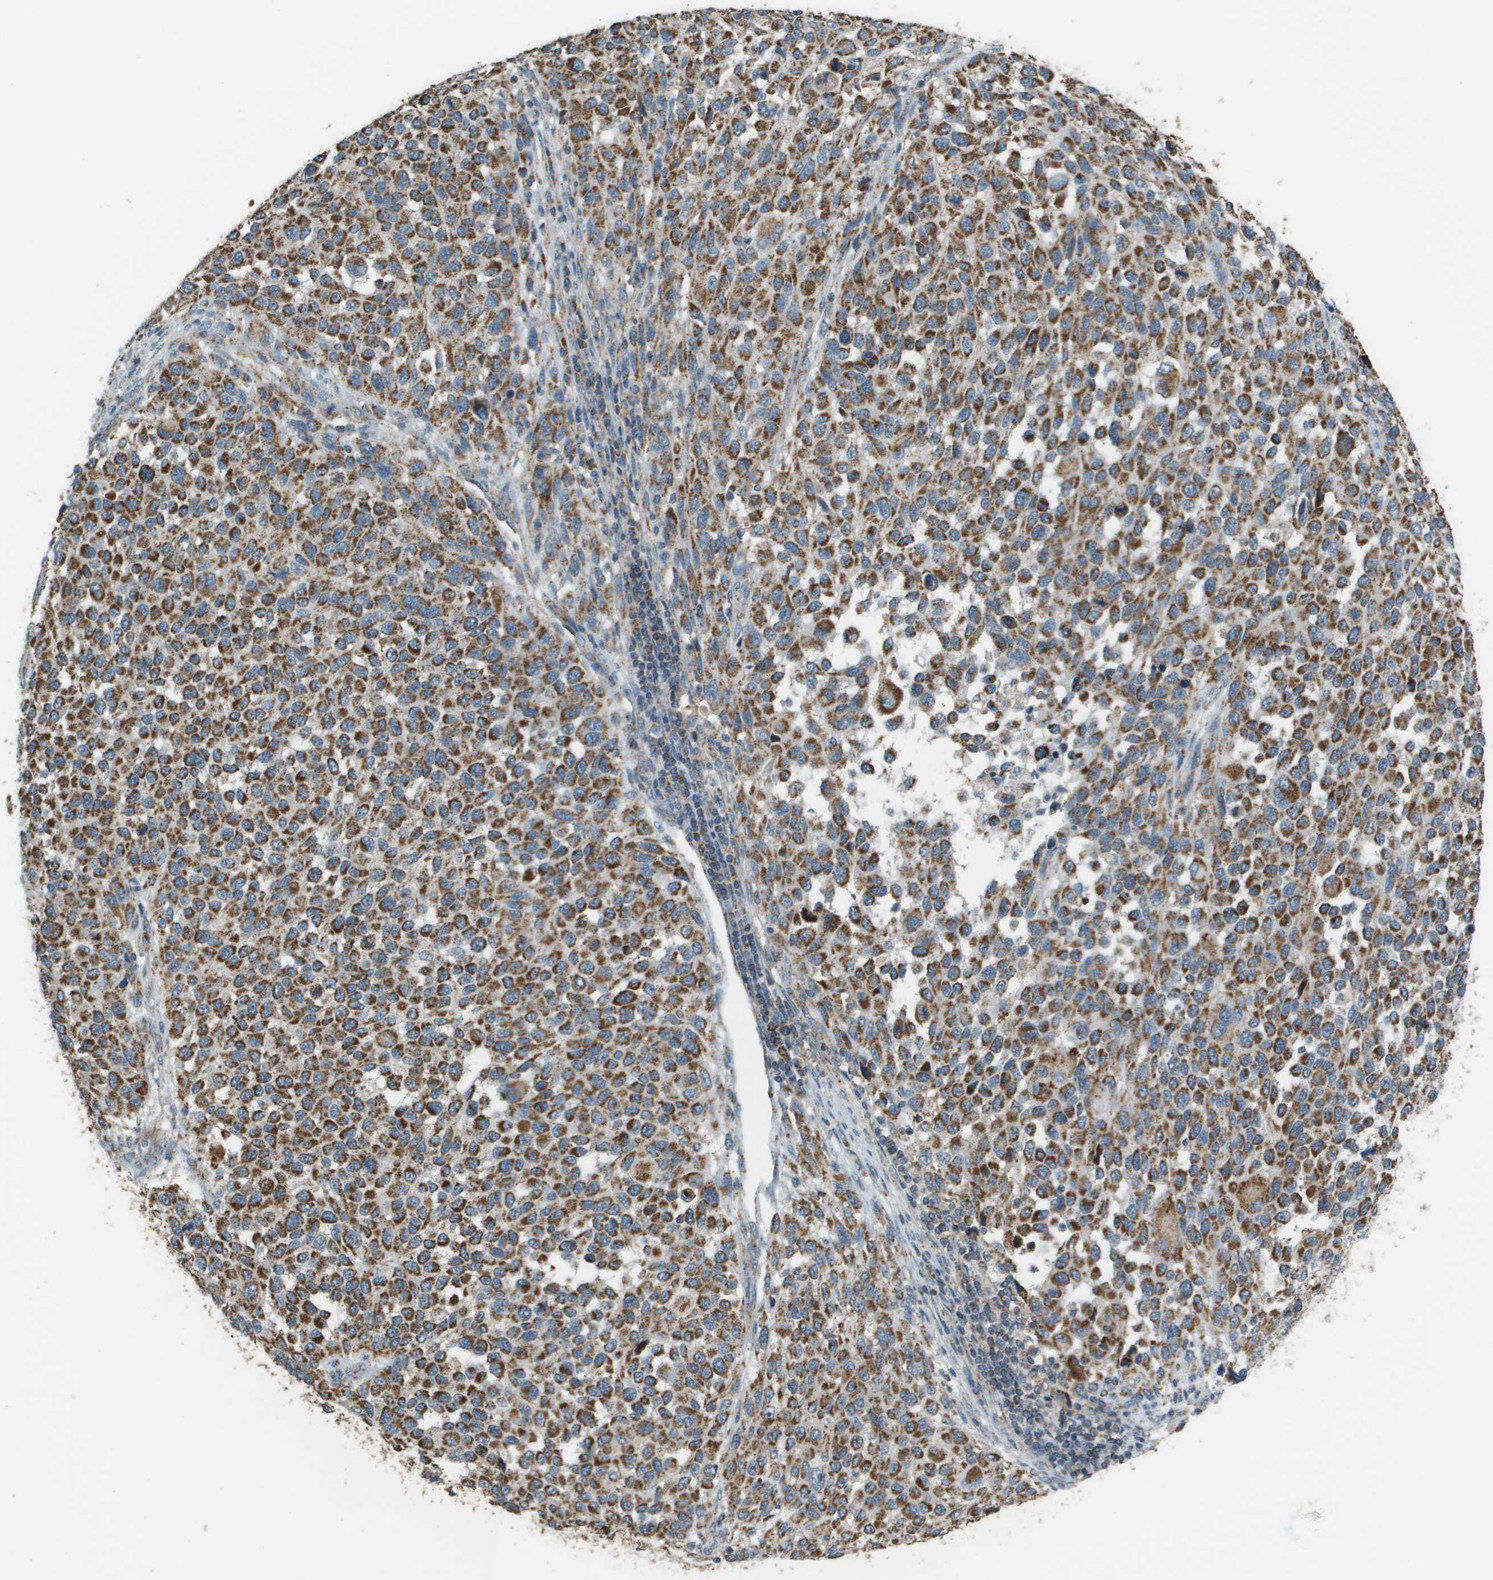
{"staining": {"intensity": "strong", "quantity": ">75%", "location": "cytoplasmic/membranous"}, "tissue": "melanoma", "cell_type": "Tumor cells", "image_type": "cancer", "snomed": [{"axis": "morphology", "description": "Malignant melanoma, Metastatic site"}, {"axis": "topography", "description": "Lymph node"}], "caption": "Protein expression analysis of melanoma exhibits strong cytoplasmic/membranous expression in about >75% of tumor cells. The staining was performed using DAB, with brown indicating positive protein expression. Nuclei are stained blue with hematoxylin.", "gene": "FH", "patient": {"sex": "male", "age": 61}}